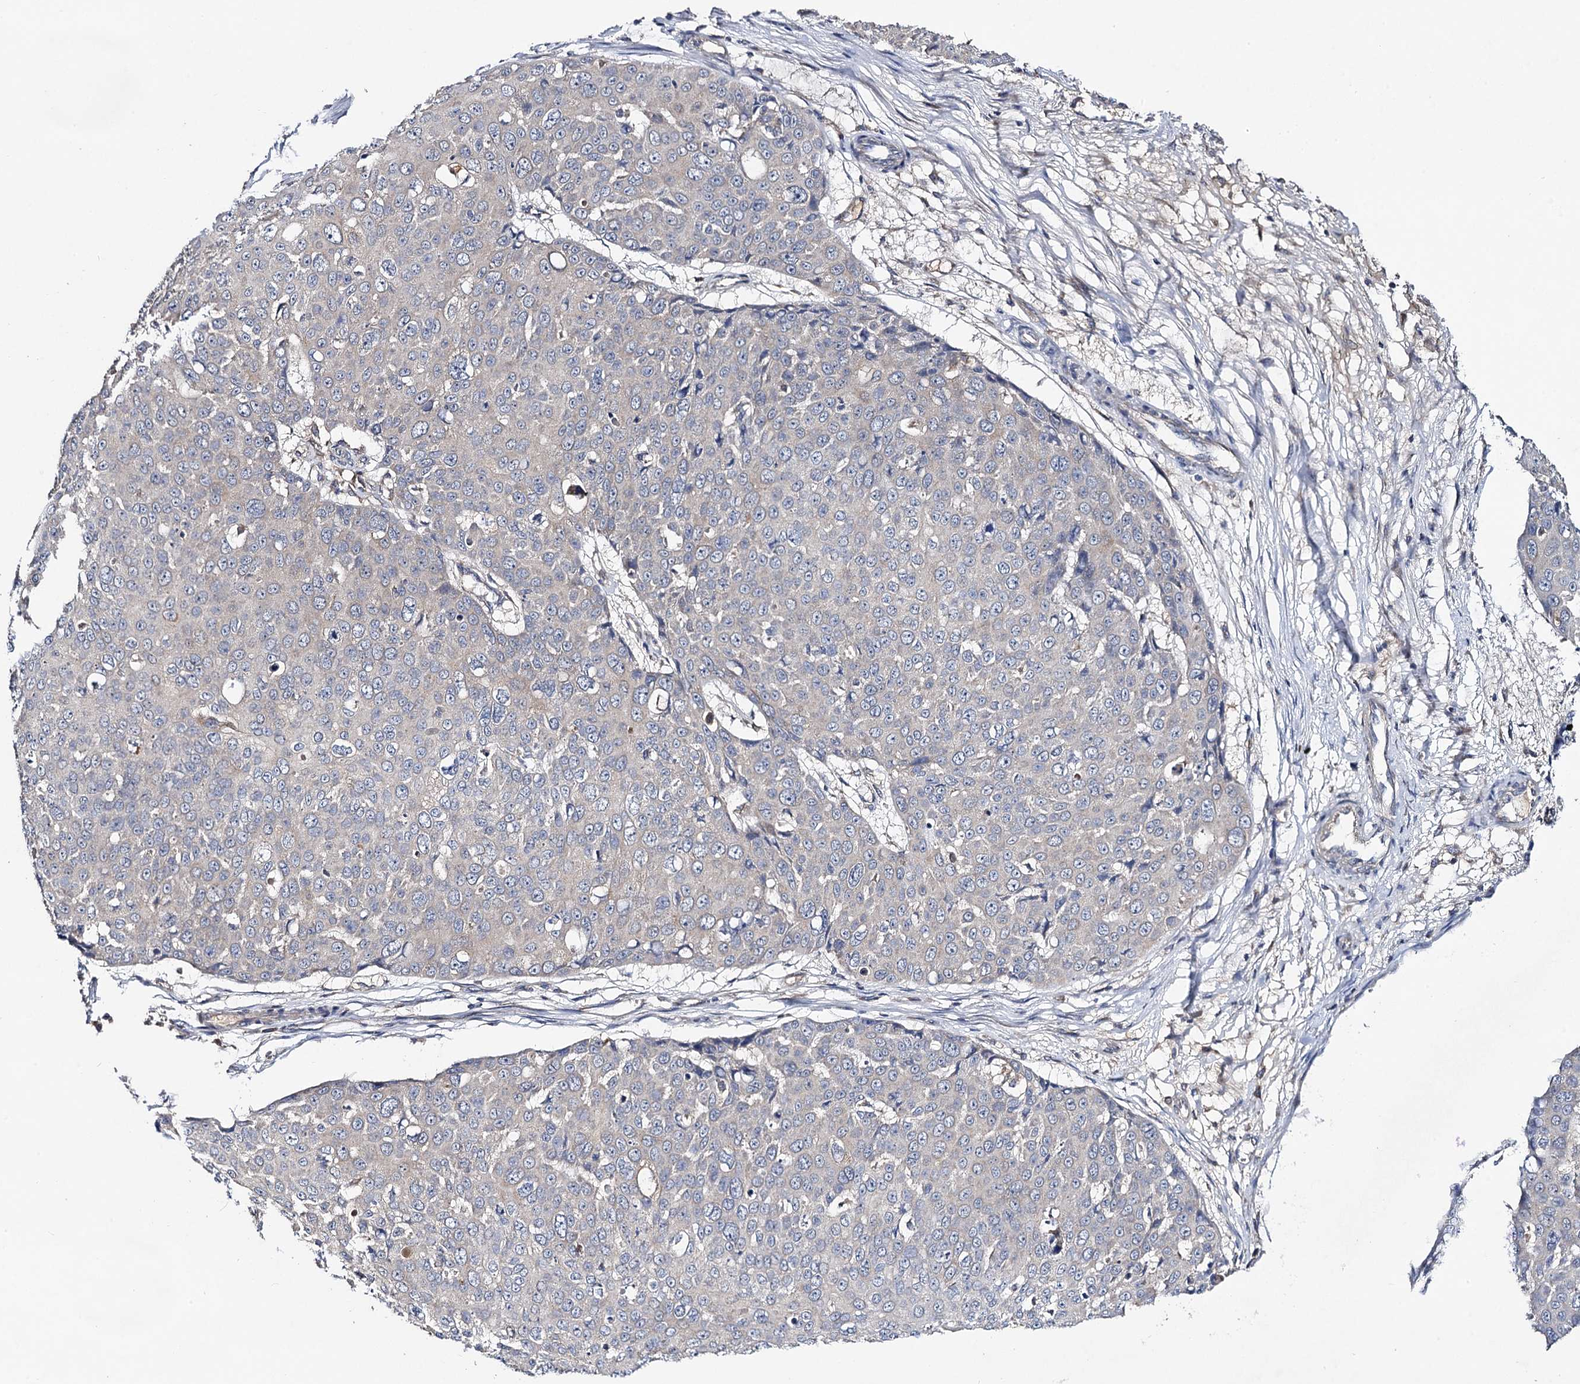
{"staining": {"intensity": "negative", "quantity": "none", "location": "none"}, "tissue": "skin cancer", "cell_type": "Tumor cells", "image_type": "cancer", "snomed": [{"axis": "morphology", "description": "Squamous cell carcinoma, NOS"}, {"axis": "topography", "description": "Skin"}], "caption": "Skin squamous cell carcinoma was stained to show a protein in brown. There is no significant staining in tumor cells.", "gene": "VPS37D", "patient": {"sex": "male", "age": 71}}